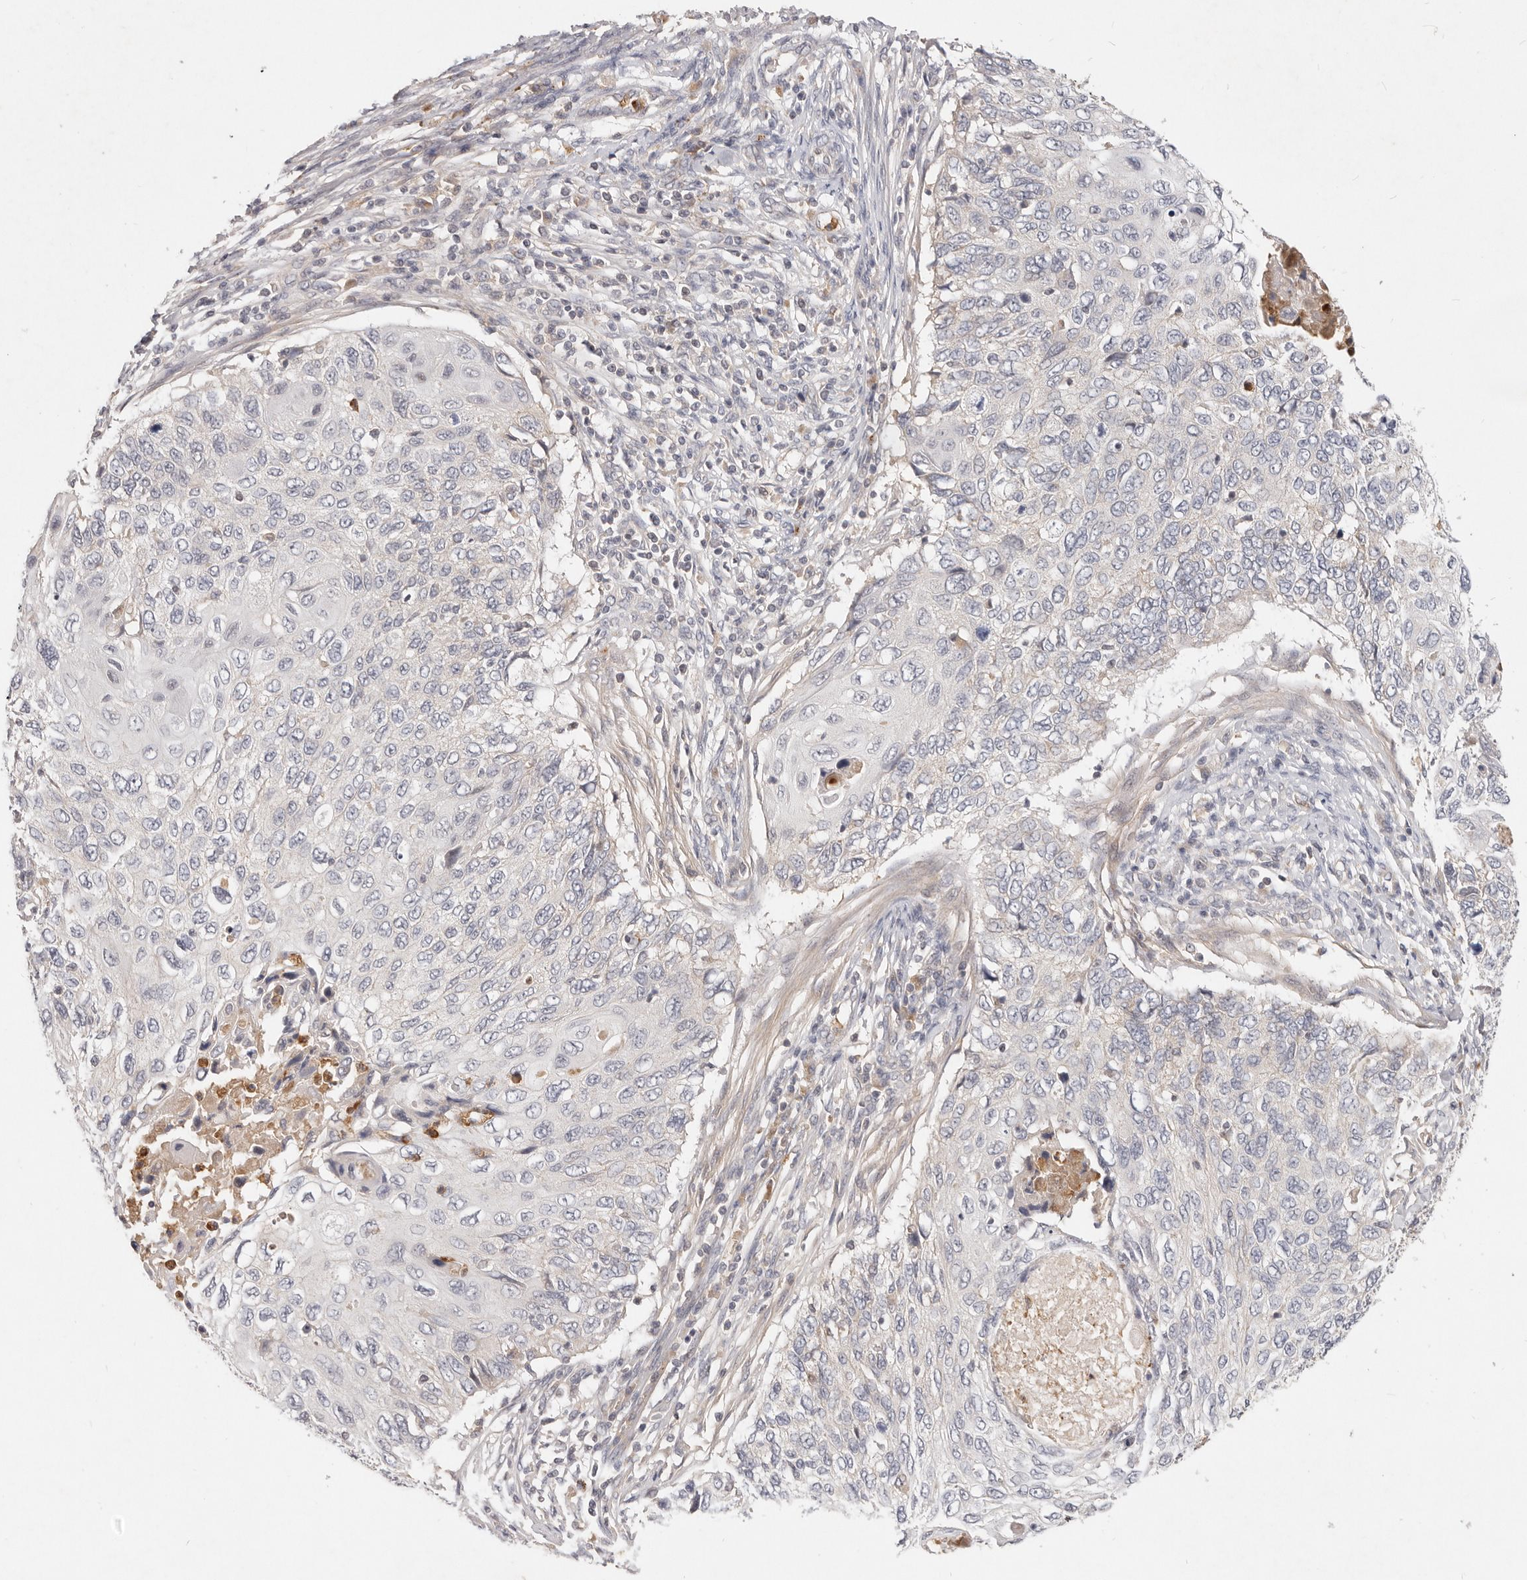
{"staining": {"intensity": "negative", "quantity": "none", "location": "none"}, "tissue": "cervical cancer", "cell_type": "Tumor cells", "image_type": "cancer", "snomed": [{"axis": "morphology", "description": "Squamous cell carcinoma, NOS"}, {"axis": "topography", "description": "Cervix"}], "caption": "An image of cervical cancer stained for a protein reveals no brown staining in tumor cells. (Brightfield microscopy of DAB immunohistochemistry at high magnification).", "gene": "USP49", "patient": {"sex": "female", "age": 70}}